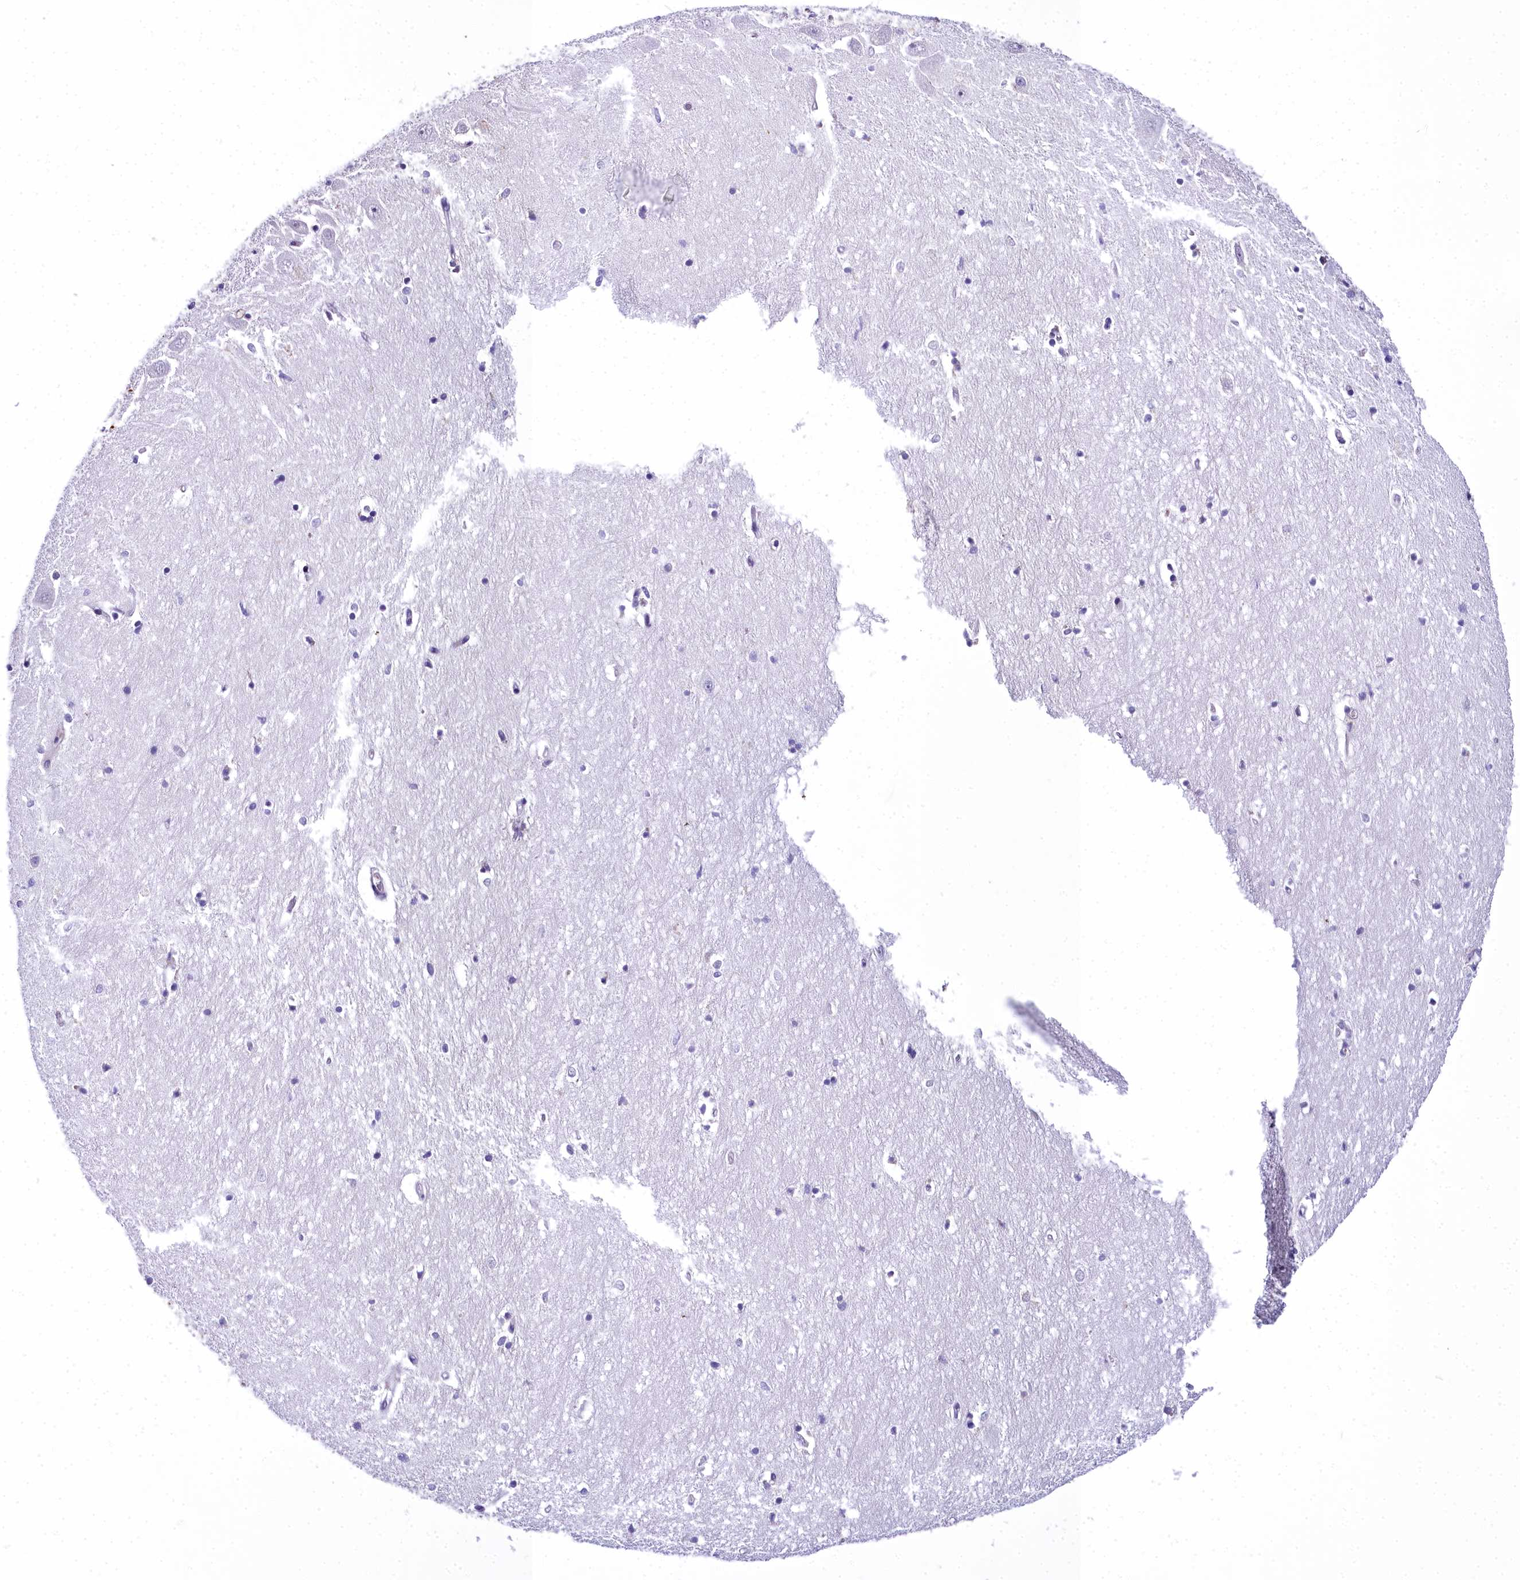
{"staining": {"intensity": "negative", "quantity": "none", "location": "none"}, "tissue": "hippocampus", "cell_type": "Glial cells", "image_type": "normal", "snomed": [{"axis": "morphology", "description": "Normal tissue, NOS"}, {"axis": "topography", "description": "Hippocampus"}], "caption": "DAB (3,3'-diaminobenzidine) immunohistochemical staining of benign hippocampus reveals no significant positivity in glial cells.", "gene": "TIMM22", "patient": {"sex": "female", "age": 64}}